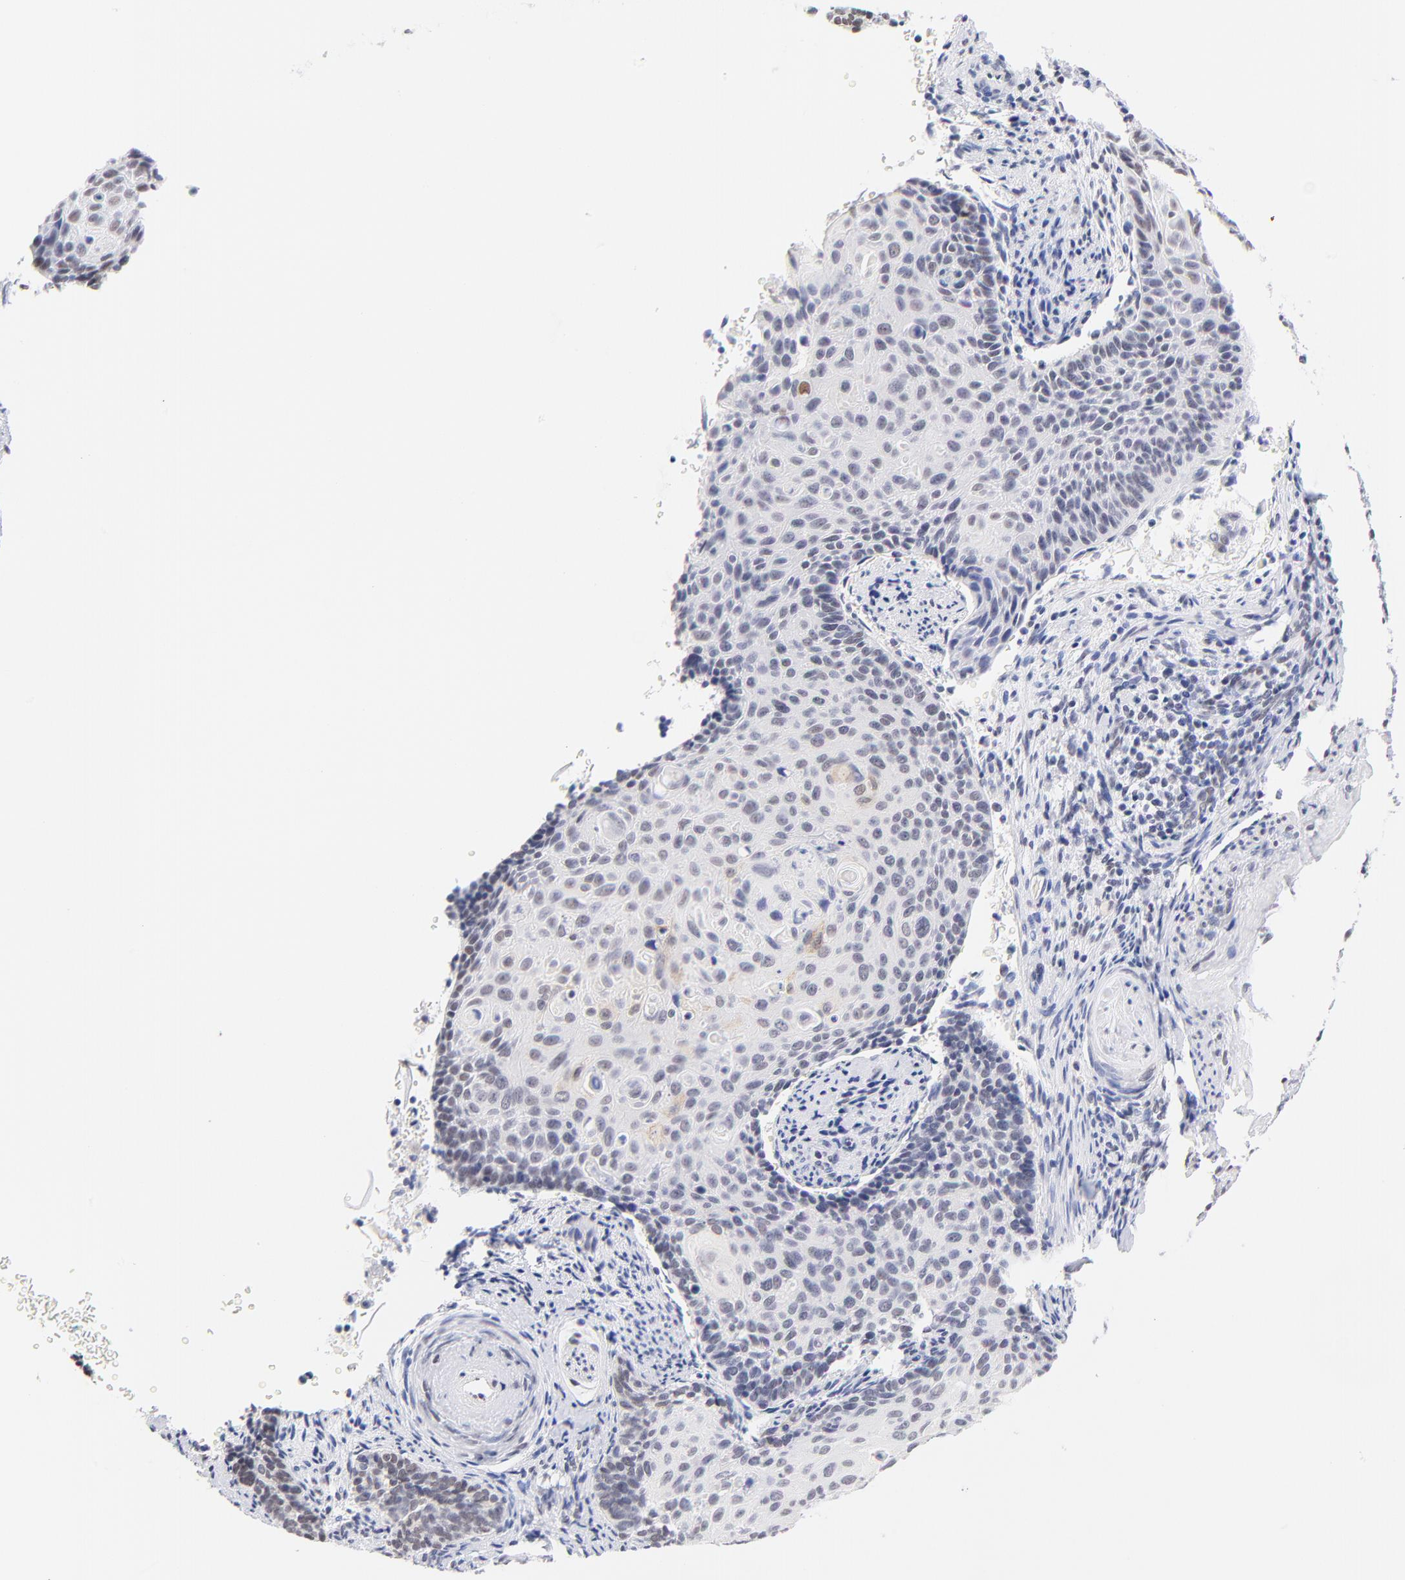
{"staining": {"intensity": "weak", "quantity": "<25%", "location": "nuclear"}, "tissue": "cervical cancer", "cell_type": "Tumor cells", "image_type": "cancer", "snomed": [{"axis": "morphology", "description": "Squamous cell carcinoma, NOS"}, {"axis": "topography", "description": "Cervix"}], "caption": "Squamous cell carcinoma (cervical) stained for a protein using immunohistochemistry (IHC) shows no staining tumor cells.", "gene": "ZNF74", "patient": {"sex": "female", "age": 33}}